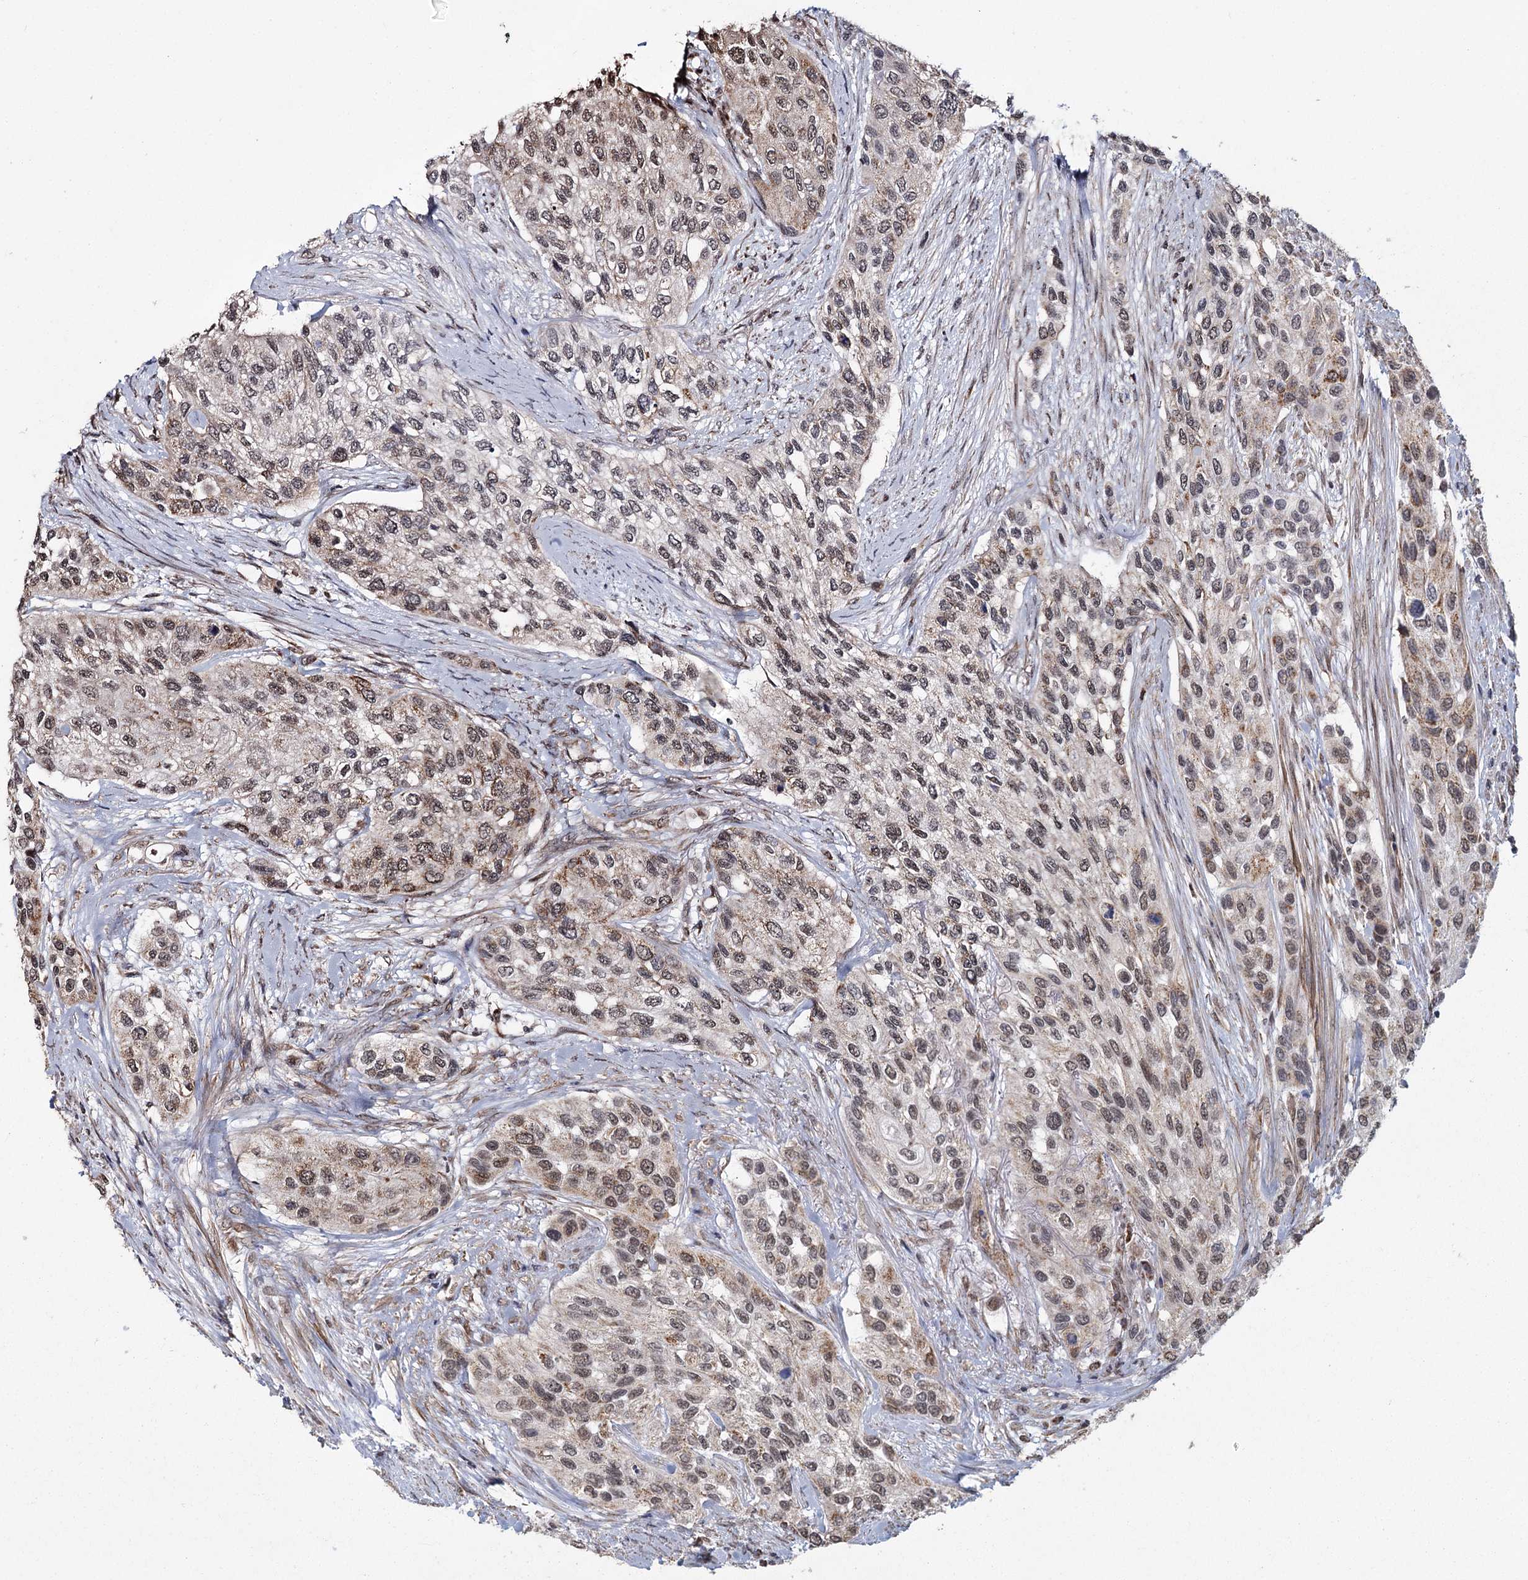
{"staining": {"intensity": "weak", "quantity": "25%-75%", "location": "cytoplasmic/membranous,nuclear"}, "tissue": "urothelial cancer", "cell_type": "Tumor cells", "image_type": "cancer", "snomed": [{"axis": "morphology", "description": "Normal tissue, NOS"}, {"axis": "morphology", "description": "Urothelial carcinoma, High grade"}, {"axis": "topography", "description": "Vascular tissue"}, {"axis": "topography", "description": "Urinary bladder"}], "caption": "A high-resolution photomicrograph shows immunohistochemistry (IHC) staining of urothelial cancer, which reveals weak cytoplasmic/membranous and nuclear expression in approximately 25%-75% of tumor cells.", "gene": "ZCCHC24", "patient": {"sex": "female", "age": 56}}